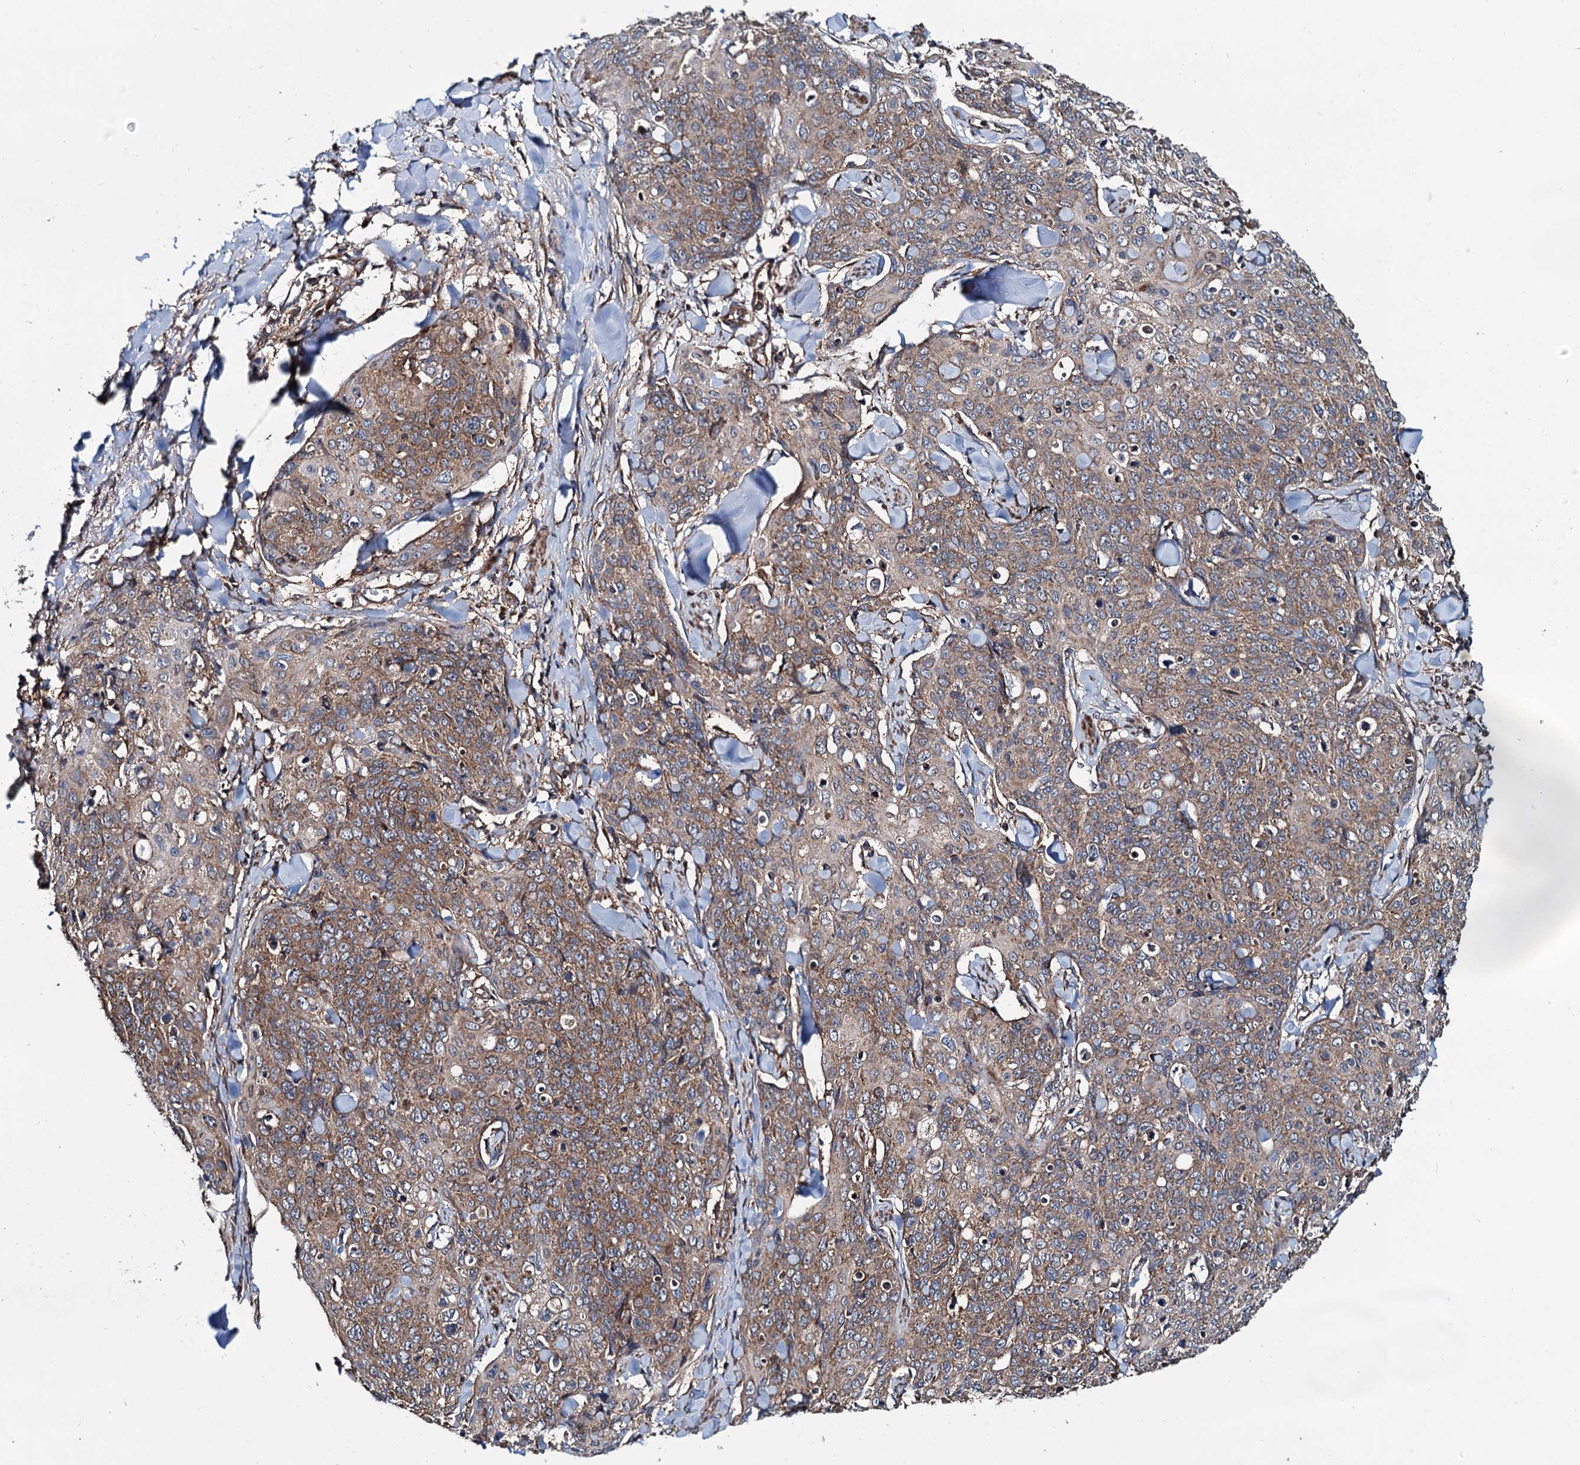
{"staining": {"intensity": "moderate", "quantity": ">75%", "location": "cytoplasmic/membranous"}, "tissue": "skin cancer", "cell_type": "Tumor cells", "image_type": "cancer", "snomed": [{"axis": "morphology", "description": "Squamous cell carcinoma, NOS"}, {"axis": "topography", "description": "Skin"}, {"axis": "topography", "description": "Vulva"}], "caption": "The photomicrograph shows immunohistochemical staining of skin squamous cell carcinoma. There is moderate cytoplasmic/membranous staining is seen in approximately >75% of tumor cells.", "gene": "NEK1", "patient": {"sex": "female", "age": 85}}